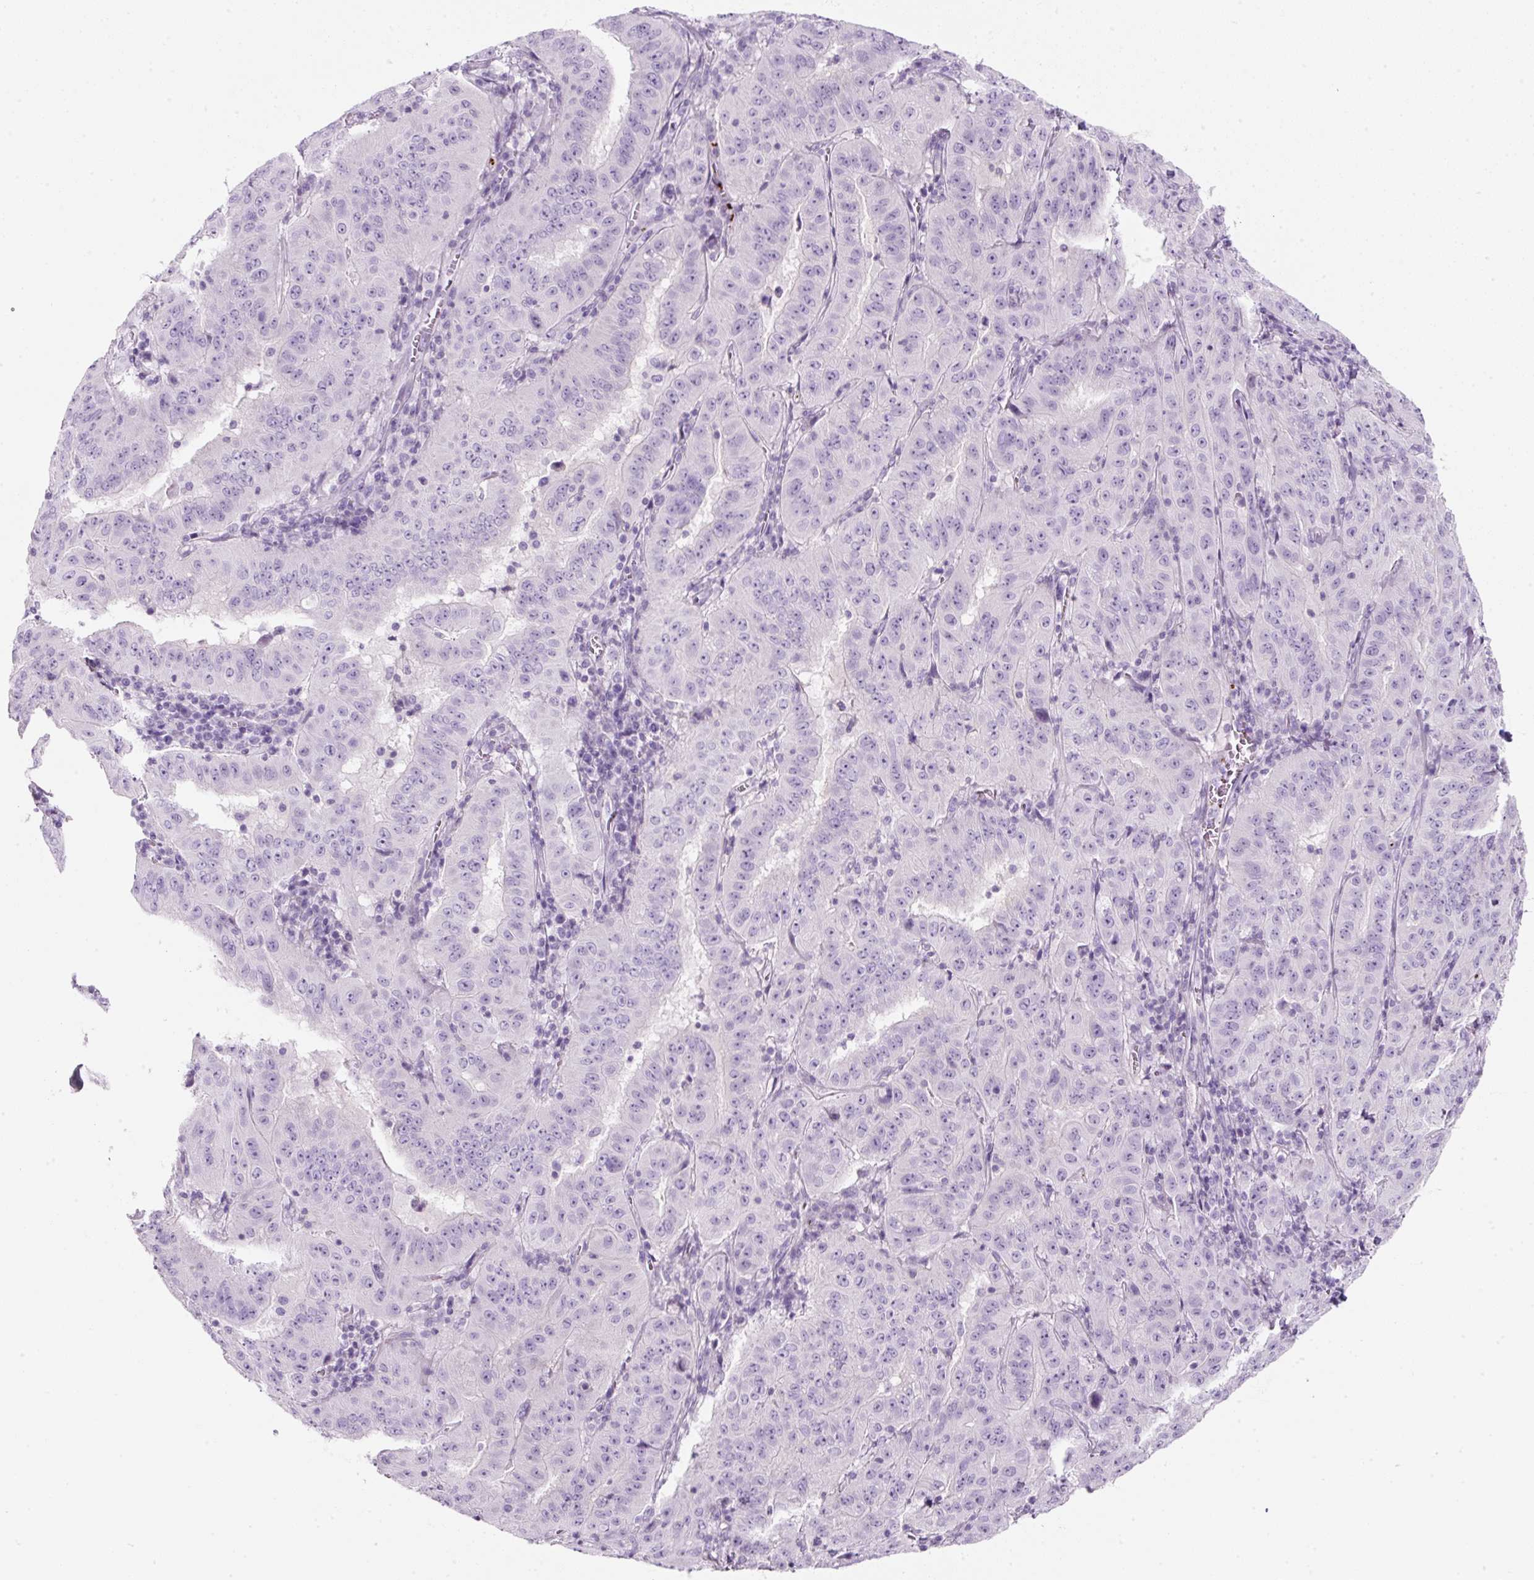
{"staining": {"intensity": "negative", "quantity": "none", "location": "none"}, "tissue": "pancreatic cancer", "cell_type": "Tumor cells", "image_type": "cancer", "snomed": [{"axis": "morphology", "description": "Adenocarcinoma, NOS"}, {"axis": "topography", "description": "Pancreas"}], "caption": "An immunohistochemistry photomicrograph of adenocarcinoma (pancreatic) is shown. There is no staining in tumor cells of adenocarcinoma (pancreatic).", "gene": "PF4V1", "patient": {"sex": "male", "age": 63}}